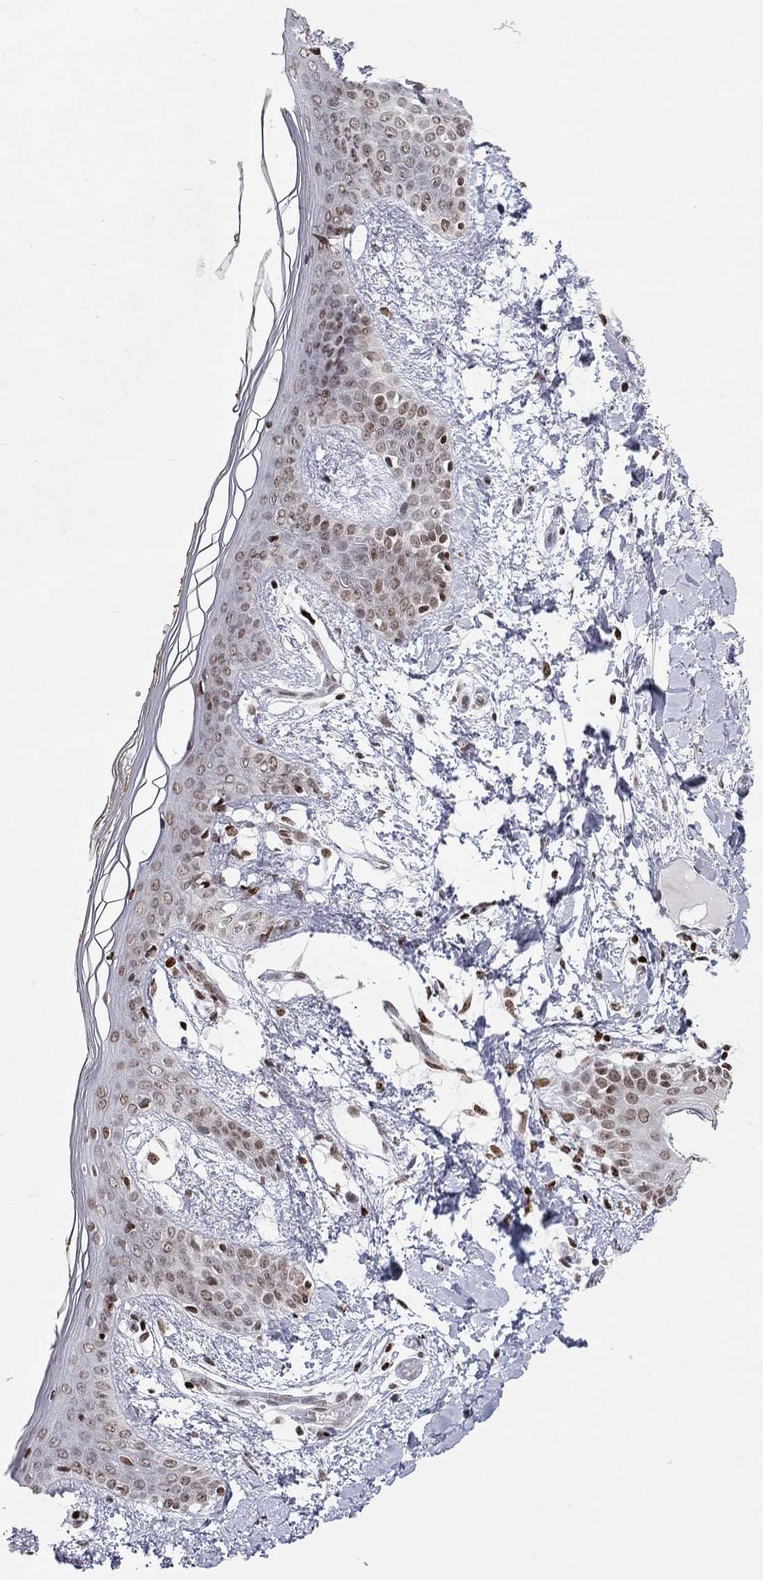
{"staining": {"intensity": "moderate", "quantity": "25%-75%", "location": "nuclear"}, "tissue": "skin", "cell_type": "Fibroblasts", "image_type": "normal", "snomed": [{"axis": "morphology", "description": "Normal tissue, NOS"}, {"axis": "topography", "description": "Skin"}], "caption": "IHC of benign skin displays medium levels of moderate nuclear expression in about 25%-75% of fibroblasts.", "gene": "H2AX", "patient": {"sex": "female", "age": 34}}